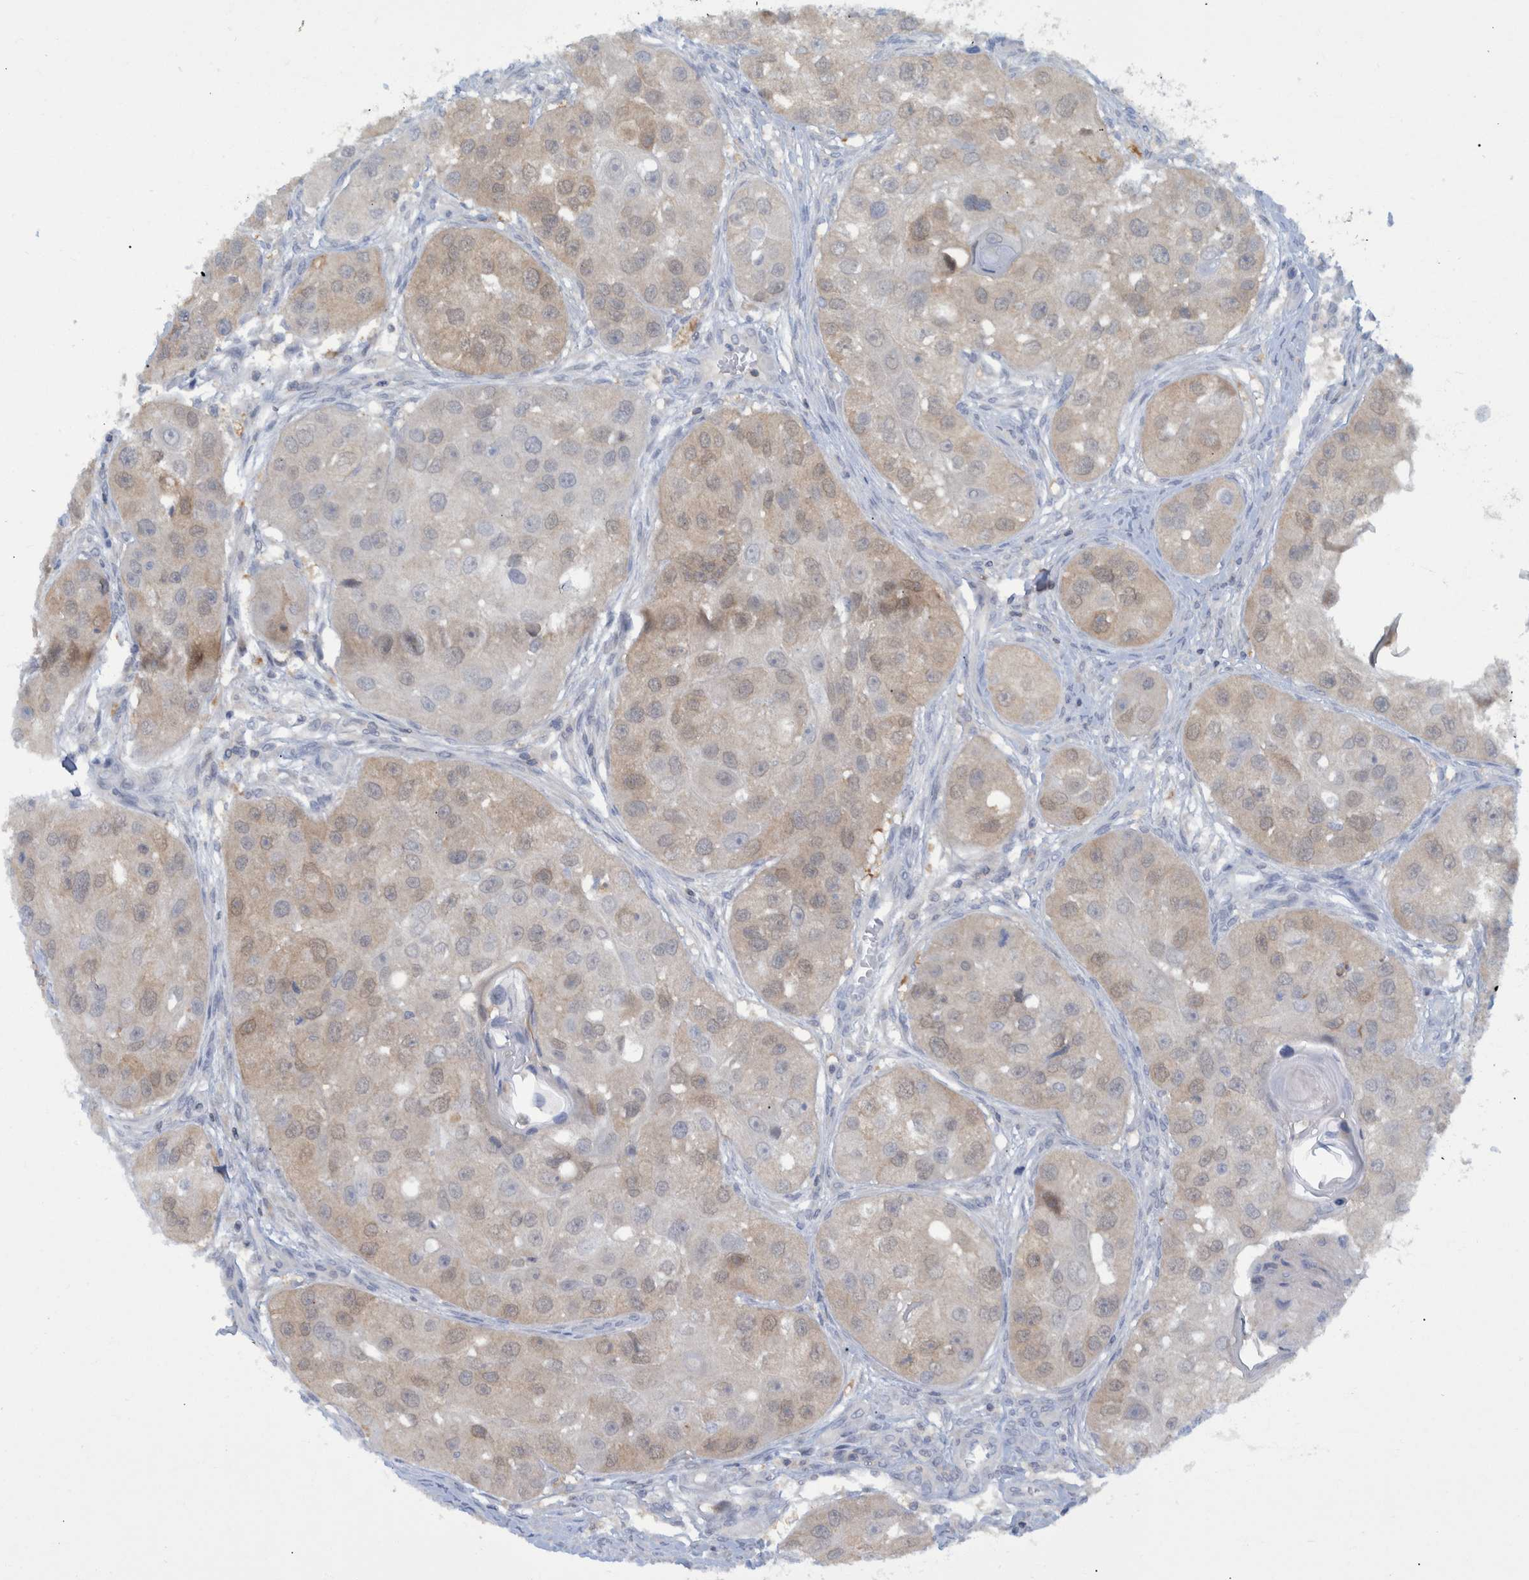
{"staining": {"intensity": "weak", "quantity": "25%-75%", "location": "cytoplasmic/membranous"}, "tissue": "head and neck cancer", "cell_type": "Tumor cells", "image_type": "cancer", "snomed": [{"axis": "morphology", "description": "Normal tissue, NOS"}, {"axis": "morphology", "description": "Squamous cell carcinoma, NOS"}, {"axis": "topography", "description": "Skeletal muscle"}, {"axis": "topography", "description": "Head-Neck"}], "caption": "IHC staining of head and neck squamous cell carcinoma, which exhibits low levels of weak cytoplasmic/membranous staining in about 25%-75% of tumor cells indicating weak cytoplasmic/membranous protein staining. The staining was performed using DAB (brown) for protein detection and nuclei were counterstained in hematoxylin (blue).", "gene": "PCYT2", "patient": {"sex": "male", "age": 51}}